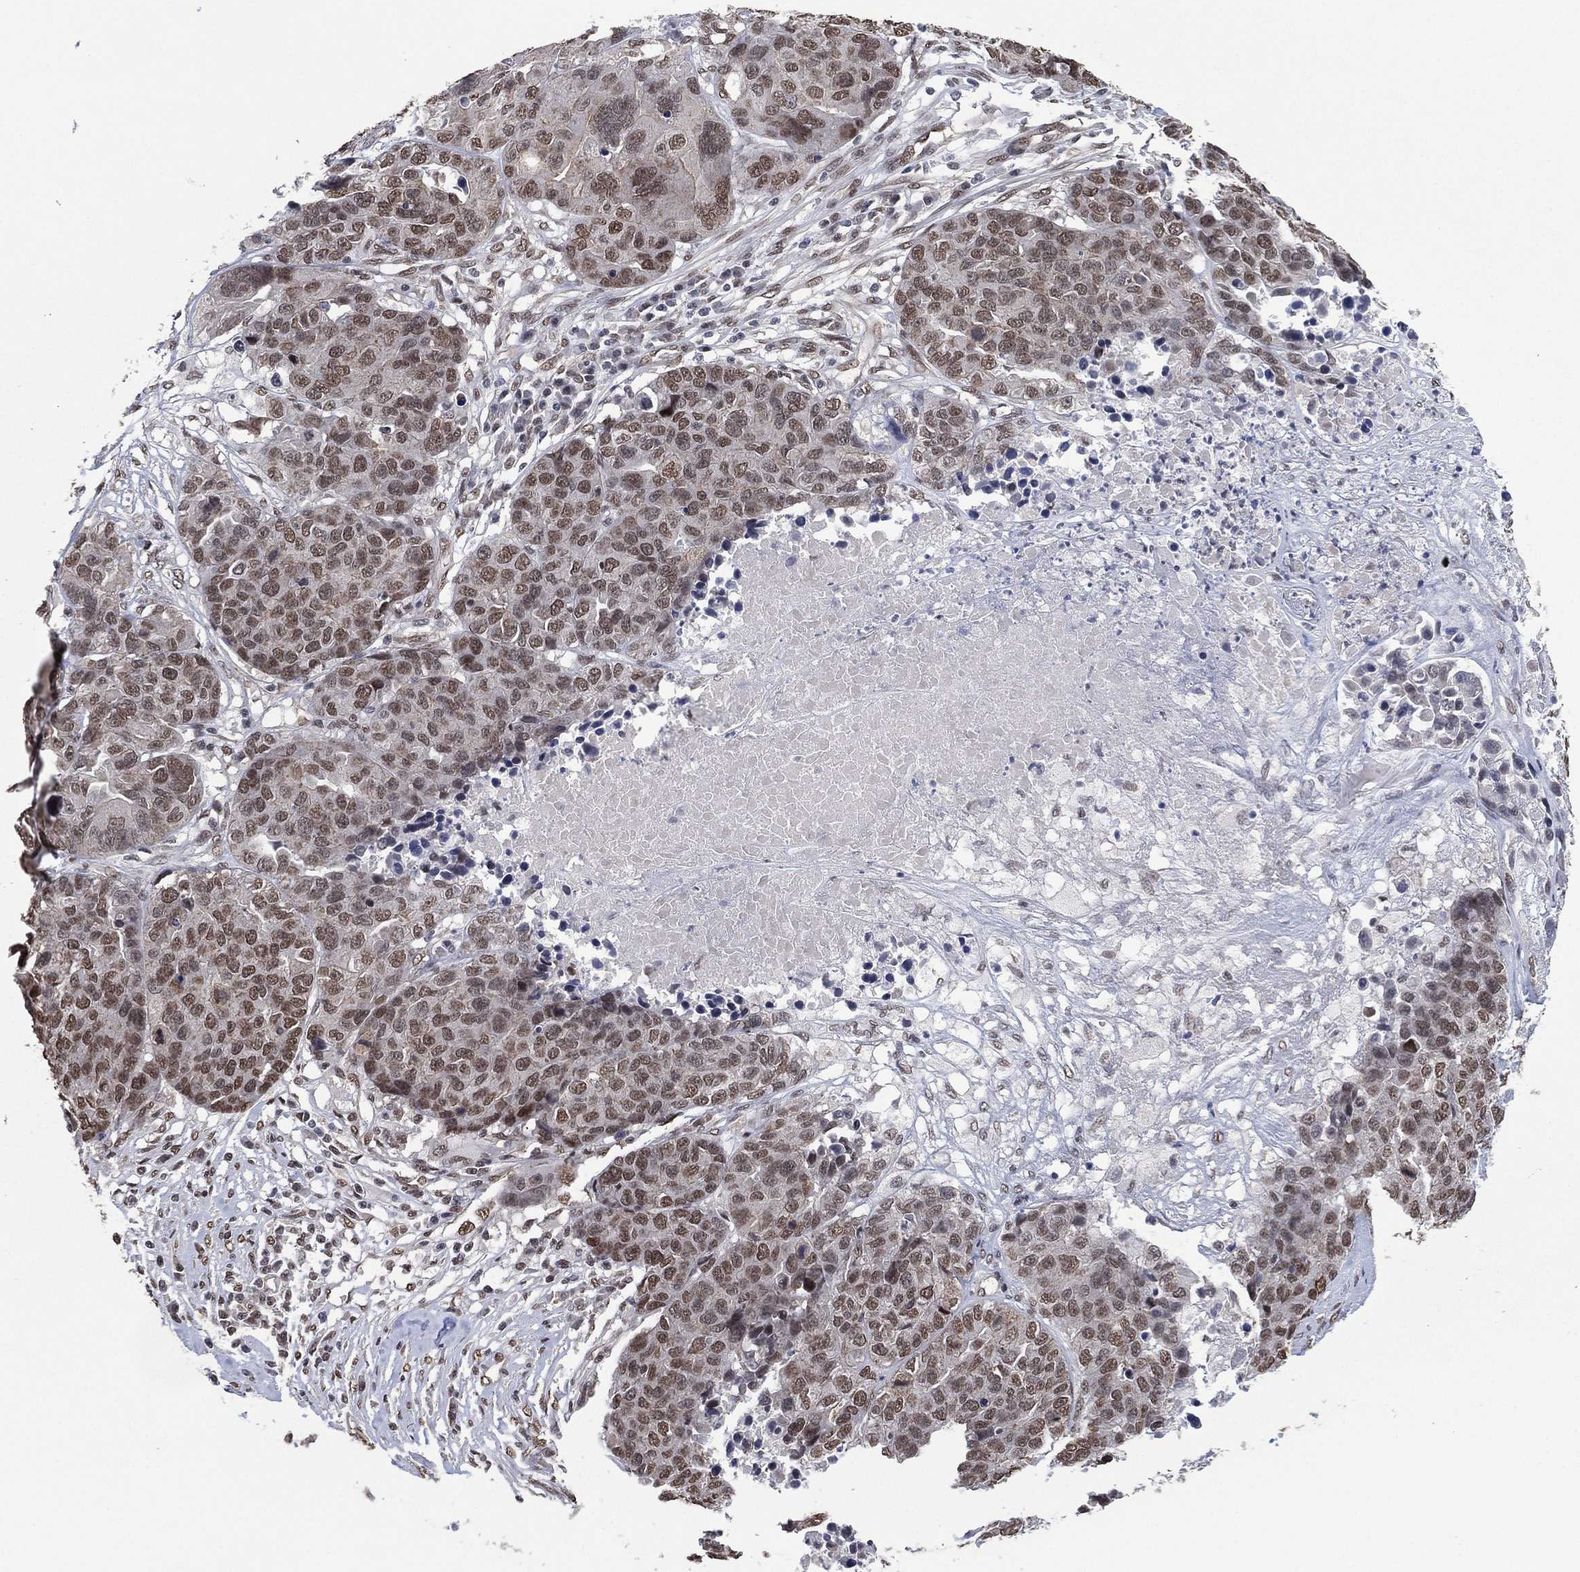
{"staining": {"intensity": "moderate", "quantity": "25%-75%", "location": "nuclear"}, "tissue": "ovarian cancer", "cell_type": "Tumor cells", "image_type": "cancer", "snomed": [{"axis": "morphology", "description": "Cystadenocarcinoma, serous, NOS"}, {"axis": "topography", "description": "Ovary"}], "caption": "Ovarian serous cystadenocarcinoma stained with IHC exhibits moderate nuclear staining in about 25%-75% of tumor cells. (Stains: DAB in brown, nuclei in blue, Microscopy: brightfield microscopy at high magnification).", "gene": "EHMT1", "patient": {"sex": "female", "age": 87}}